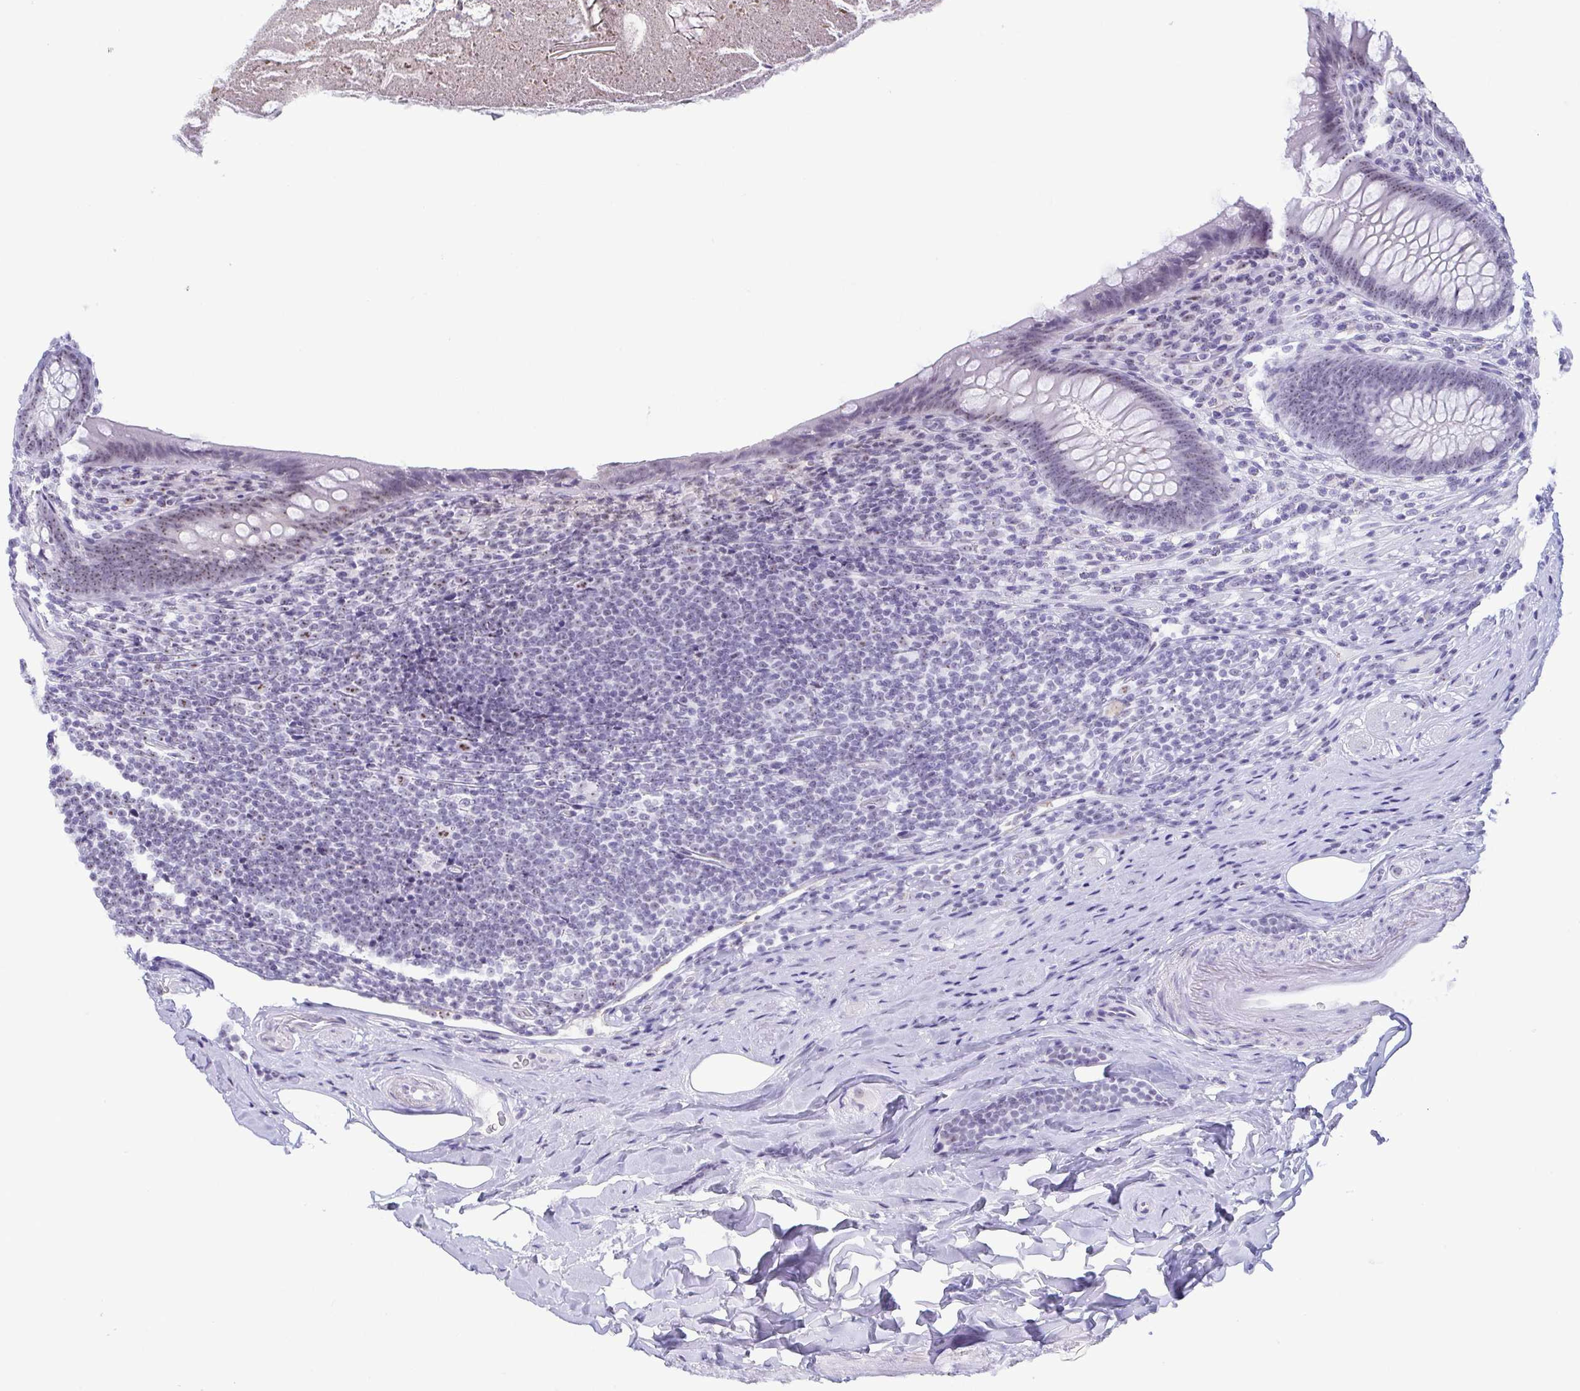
{"staining": {"intensity": "weak", "quantity": "<25%", "location": "nuclear"}, "tissue": "appendix", "cell_type": "Glandular cells", "image_type": "normal", "snomed": [{"axis": "morphology", "description": "Normal tissue, NOS"}, {"axis": "topography", "description": "Appendix"}], "caption": "Immunohistochemical staining of unremarkable appendix demonstrates no significant expression in glandular cells.", "gene": "BZW1", "patient": {"sex": "male", "age": 47}}